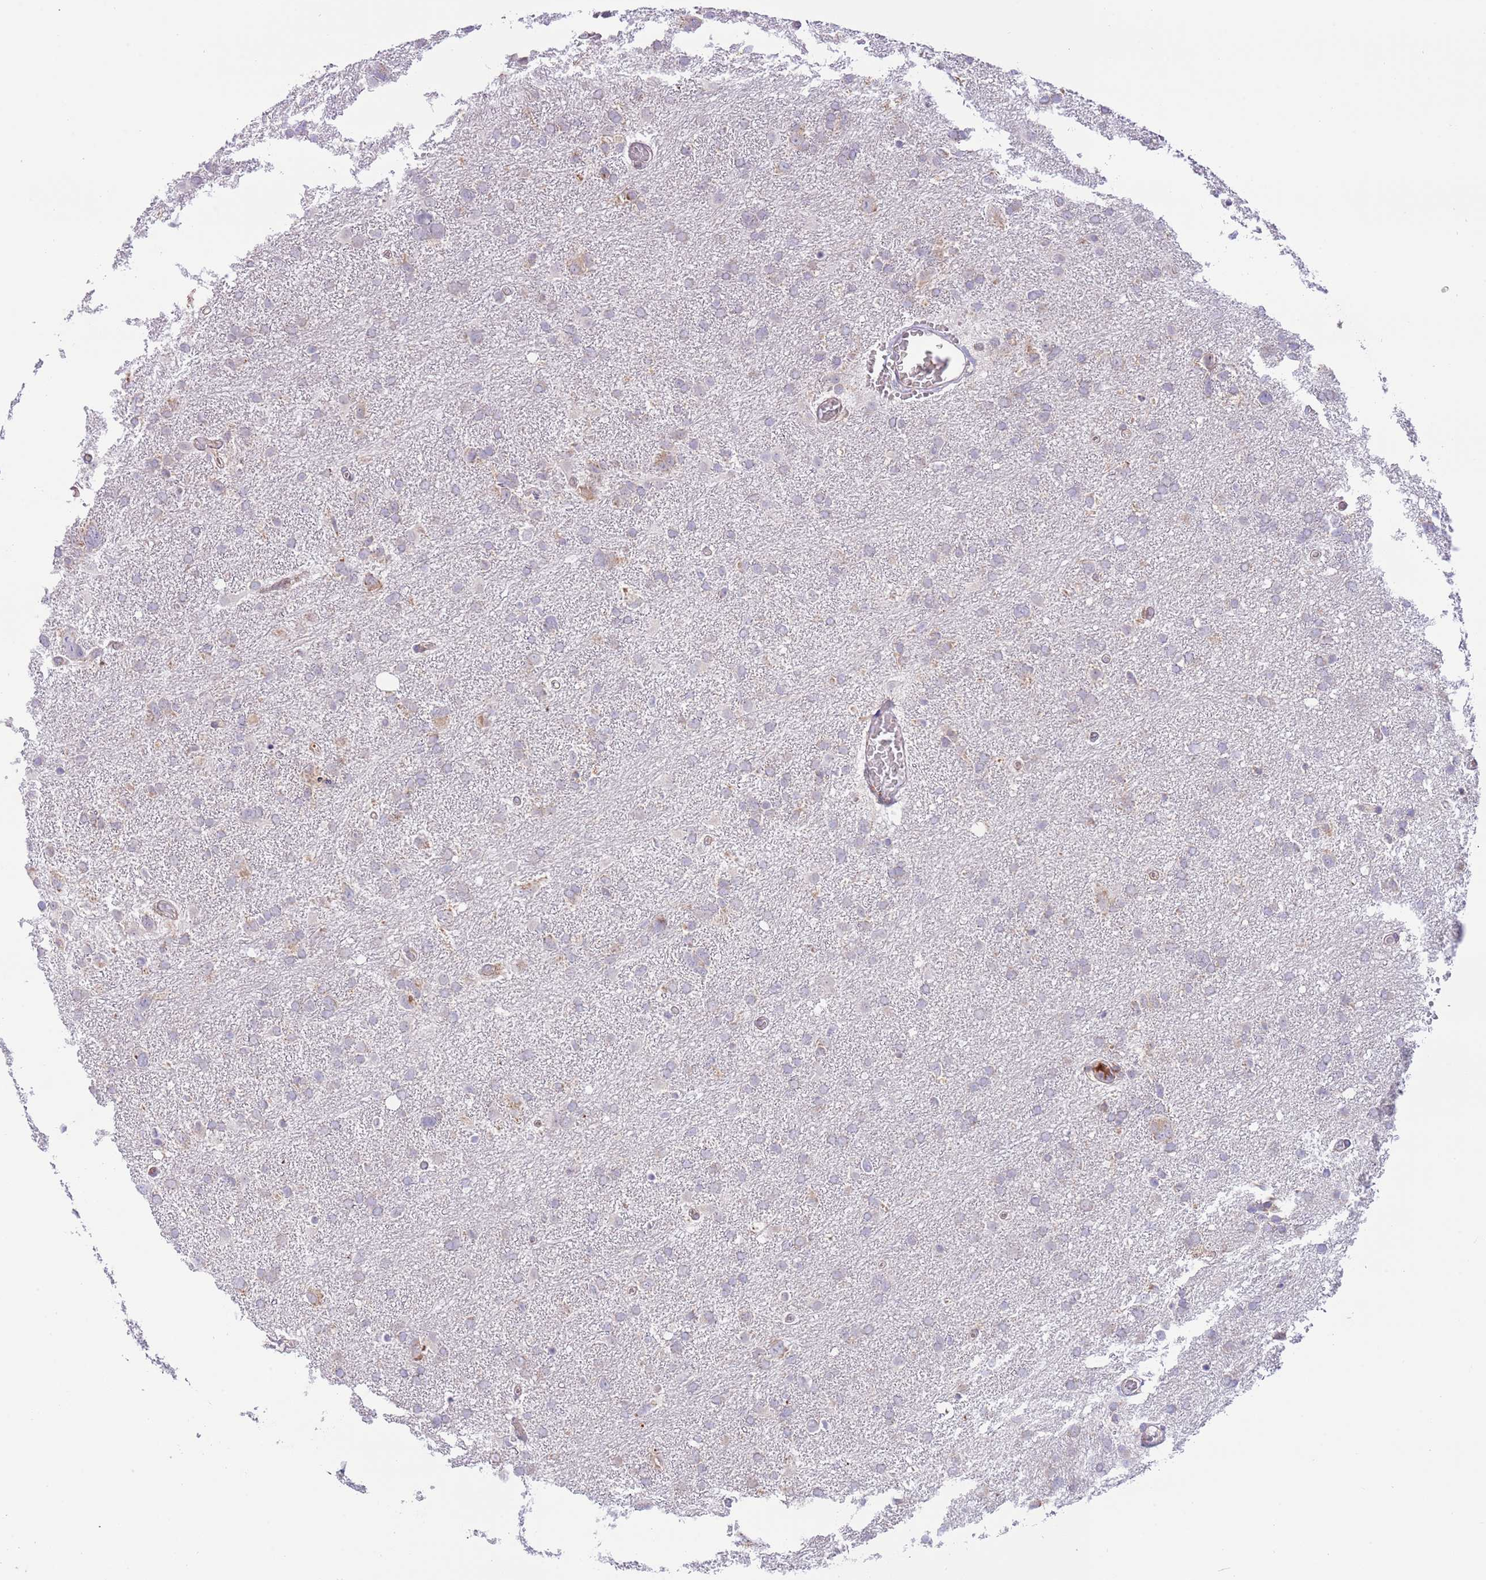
{"staining": {"intensity": "negative", "quantity": "none", "location": "none"}, "tissue": "glioma", "cell_type": "Tumor cells", "image_type": "cancer", "snomed": [{"axis": "morphology", "description": "Glioma, malignant, High grade"}, {"axis": "topography", "description": "Brain"}], "caption": "High magnification brightfield microscopy of malignant glioma (high-grade) stained with DAB (3,3'-diaminobenzidine) (brown) and counterstained with hematoxylin (blue): tumor cells show no significant positivity.", "gene": "DAND5", "patient": {"sex": "male", "age": 61}}